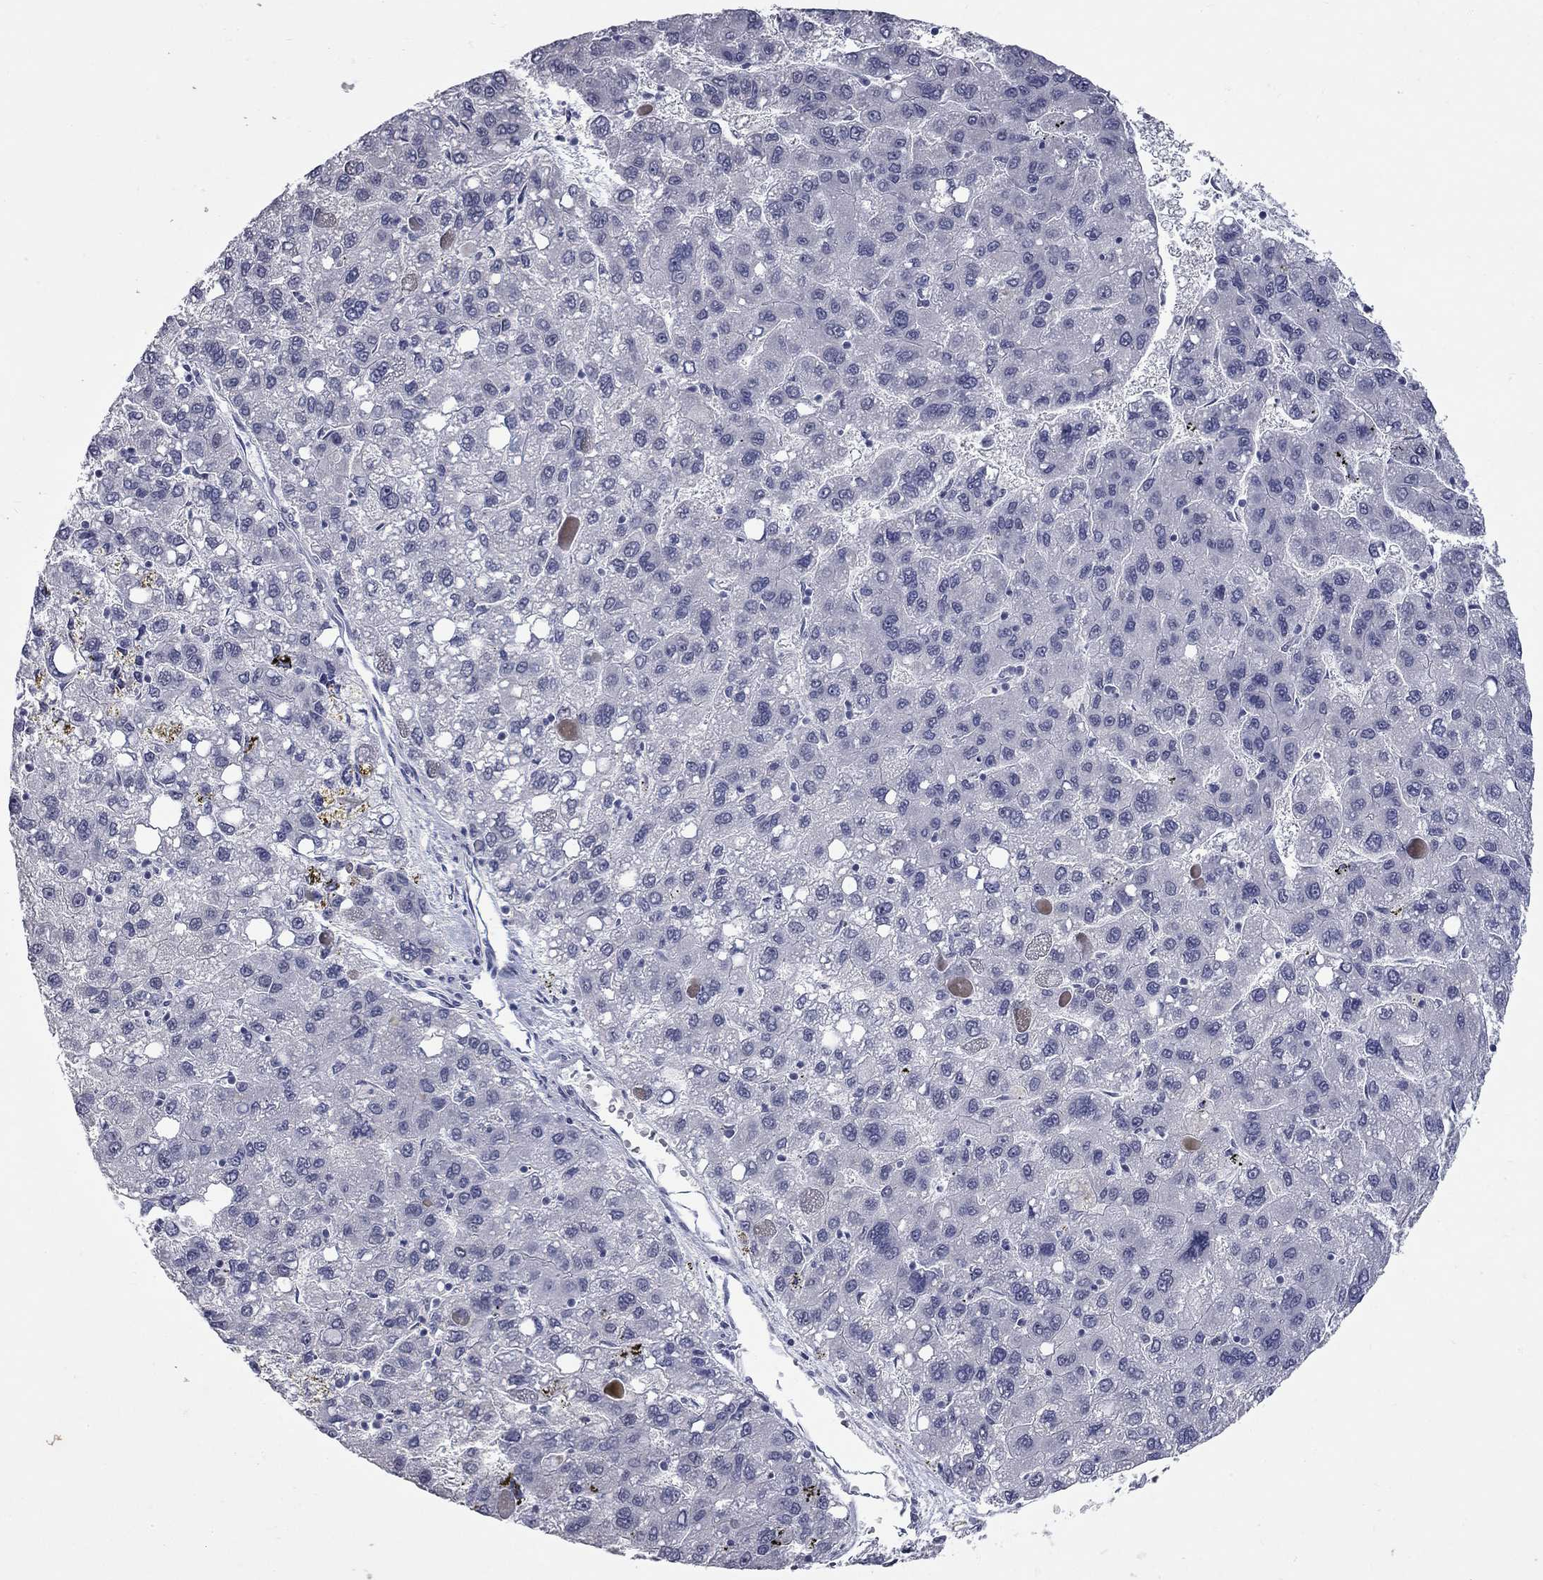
{"staining": {"intensity": "negative", "quantity": "none", "location": "none"}, "tissue": "liver cancer", "cell_type": "Tumor cells", "image_type": "cancer", "snomed": [{"axis": "morphology", "description": "Carcinoma, Hepatocellular, NOS"}, {"axis": "topography", "description": "Liver"}], "caption": "Liver cancer stained for a protein using IHC exhibits no positivity tumor cells.", "gene": "ZNF154", "patient": {"sex": "female", "age": 82}}